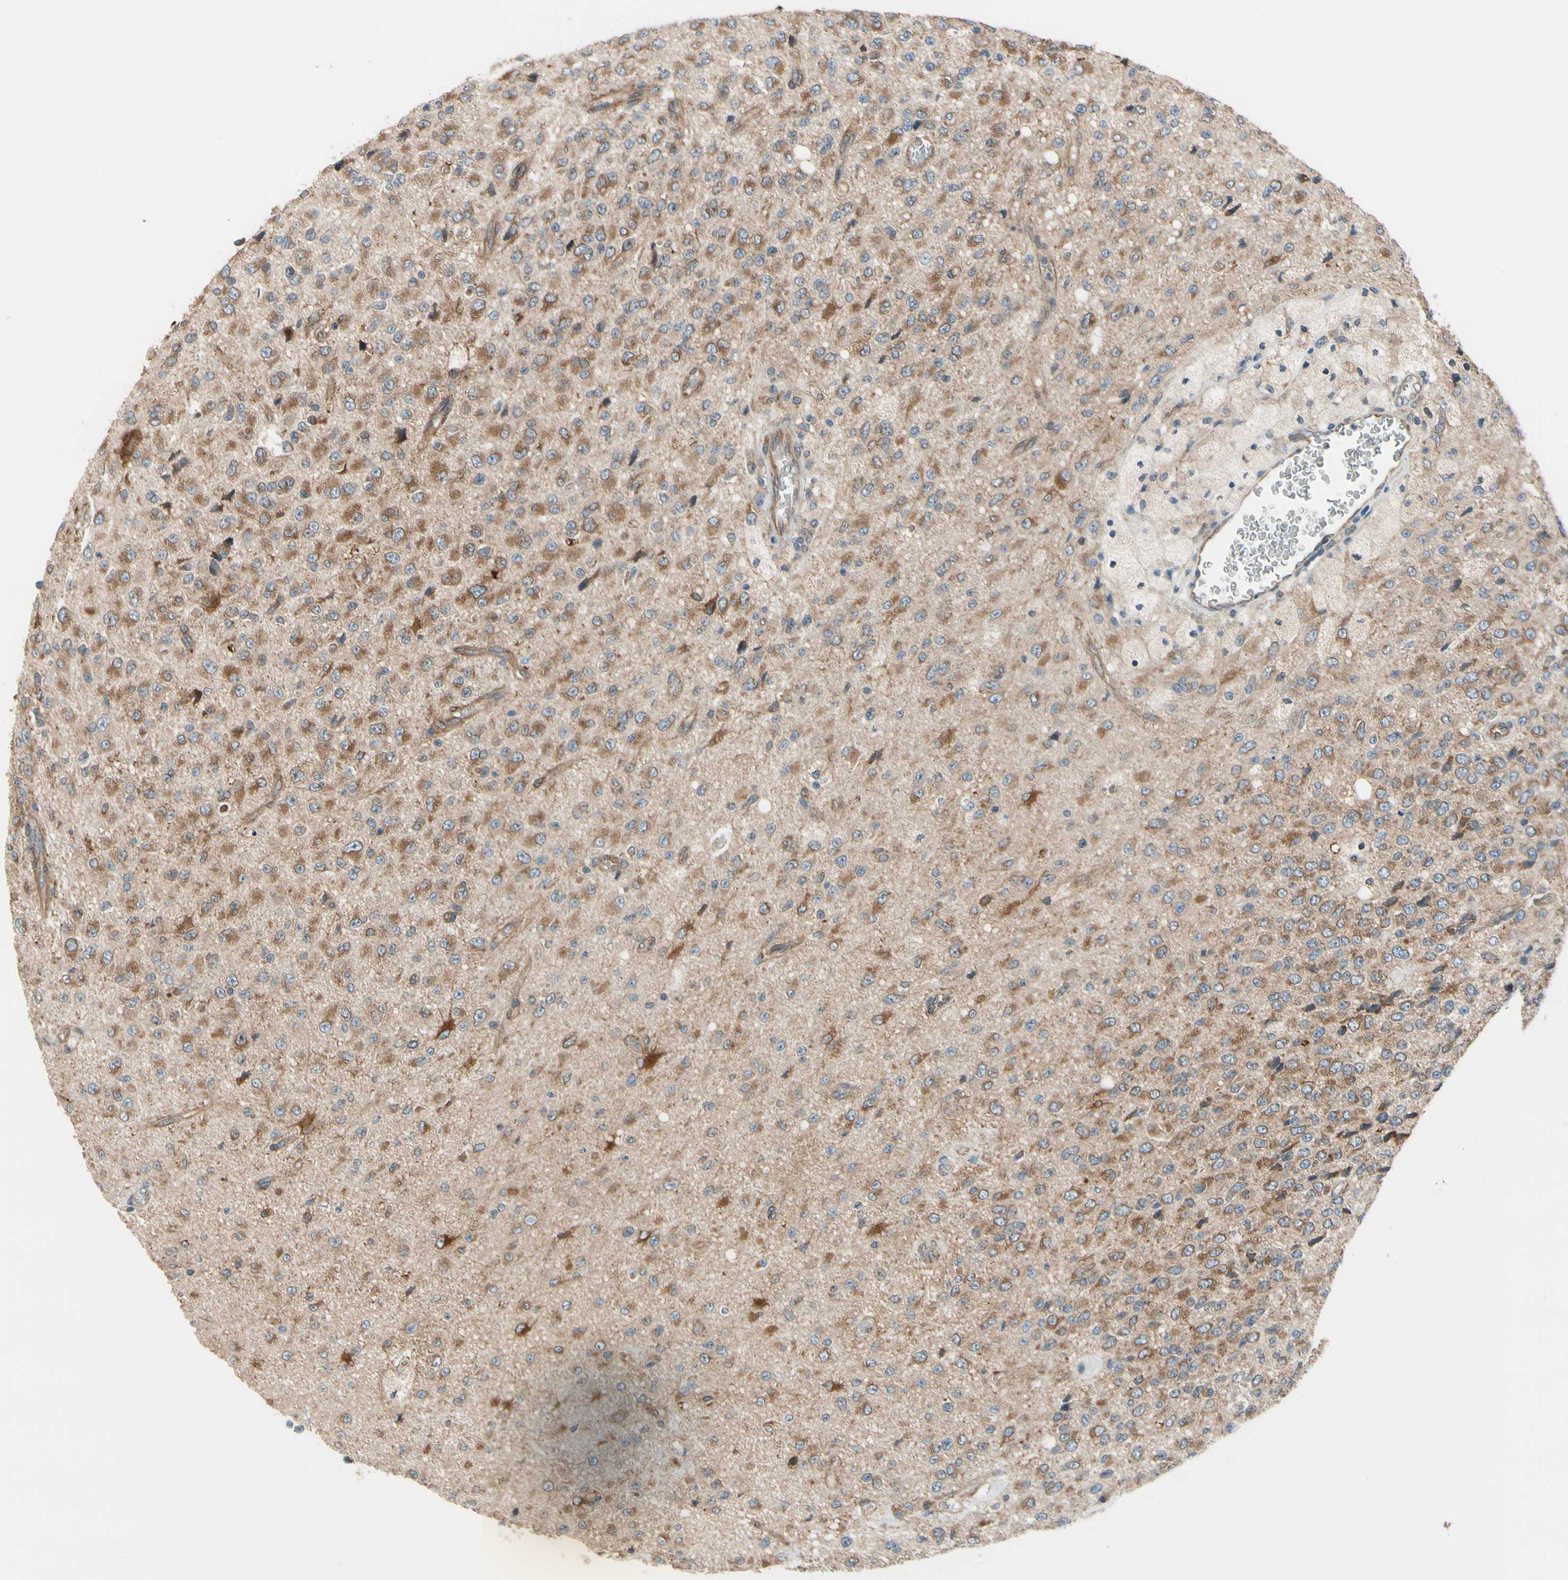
{"staining": {"intensity": "moderate", "quantity": ">75%", "location": "cytoplasmic/membranous"}, "tissue": "glioma", "cell_type": "Tumor cells", "image_type": "cancer", "snomed": [{"axis": "morphology", "description": "Glioma, malignant, High grade"}, {"axis": "topography", "description": "pancreas cauda"}], "caption": "High-power microscopy captured an immunohistochemistry (IHC) micrograph of glioma, revealing moderate cytoplasmic/membranous expression in about >75% of tumor cells. The staining was performed using DAB, with brown indicating positive protein expression. Nuclei are stained blue with hematoxylin.", "gene": "CLCC1", "patient": {"sex": "male", "age": 60}}